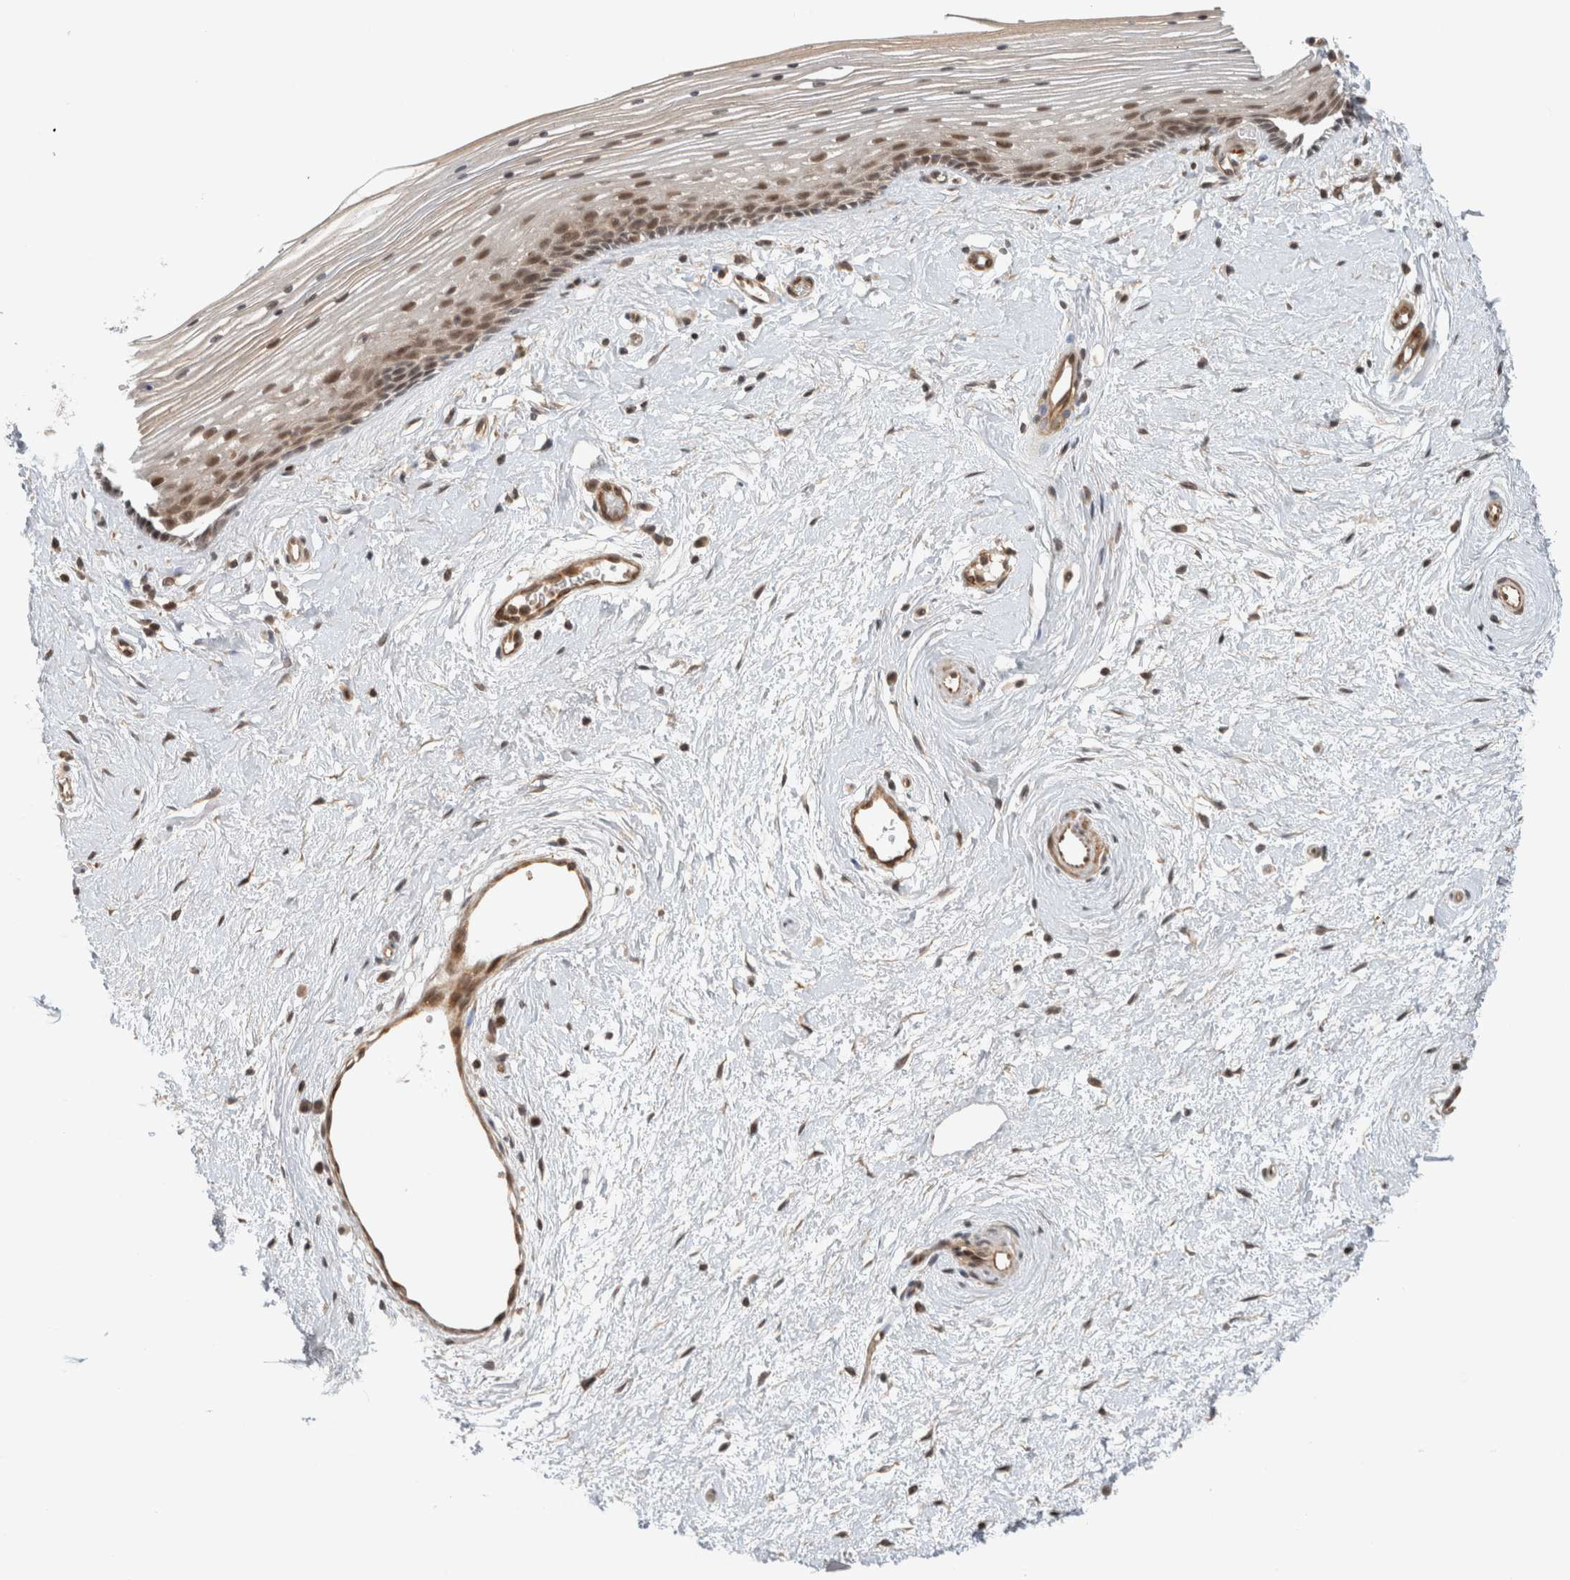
{"staining": {"intensity": "moderate", "quantity": ">75%", "location": "nuclear"}, "tissue": "vagina", "cell_type": "Squamous epithelial cells", "image_type": "normal", "snomed": [{"axis": "morphology", "description": "Normal tissue, NOS"}, {"axis": "topography", "description": "Vagina"}], "caption": "Immunohistochemistry (IHC) (DAB) staining of normal vagina shows moderate nuclear protein expression in about >75% of squamous epithelial cells.", "gene": "CAAP1", "patient": {"sex": "female", "age": 46}}